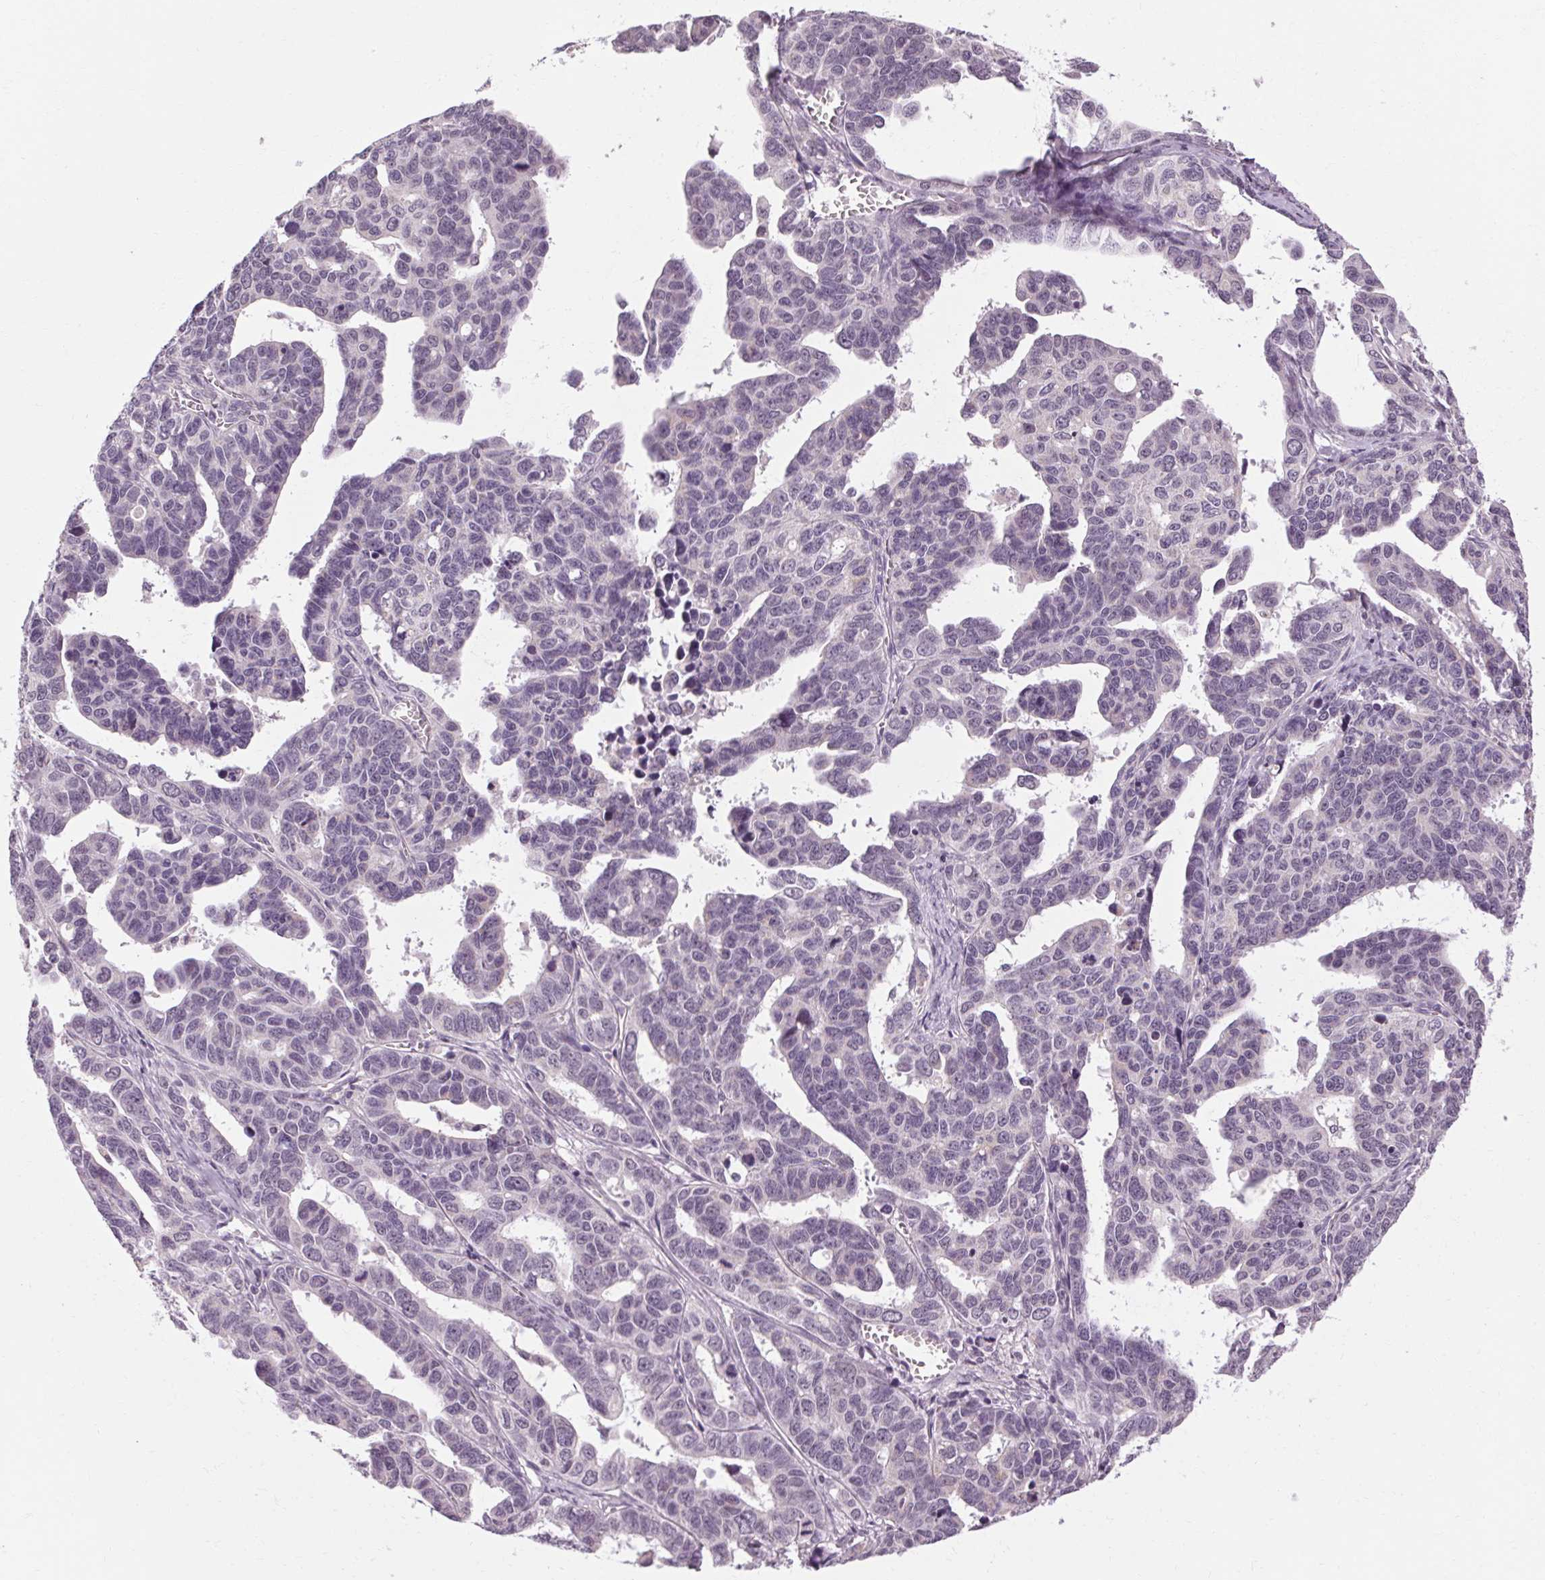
{"staining": {"intensity": "negative", "quantity": "none", "location": "none"}, "tissue": "ovarian cancer", "cell_type": "Tumor cells", "image_type": "cancer", "snomed": [{"axis": "morphology", "description": "Cystadenocarcinoma, serous, NOS"}, {"axis": "topography", "description": "Ovary"}], "caption": "Immunohistochemistry micrograph of ovarian serous cystadenocarcinoma stained for a protein (brown), which displays no staining in tumor cells.", "gene": "KLHL40", "patient": {"sex": "female", "age": 69}}